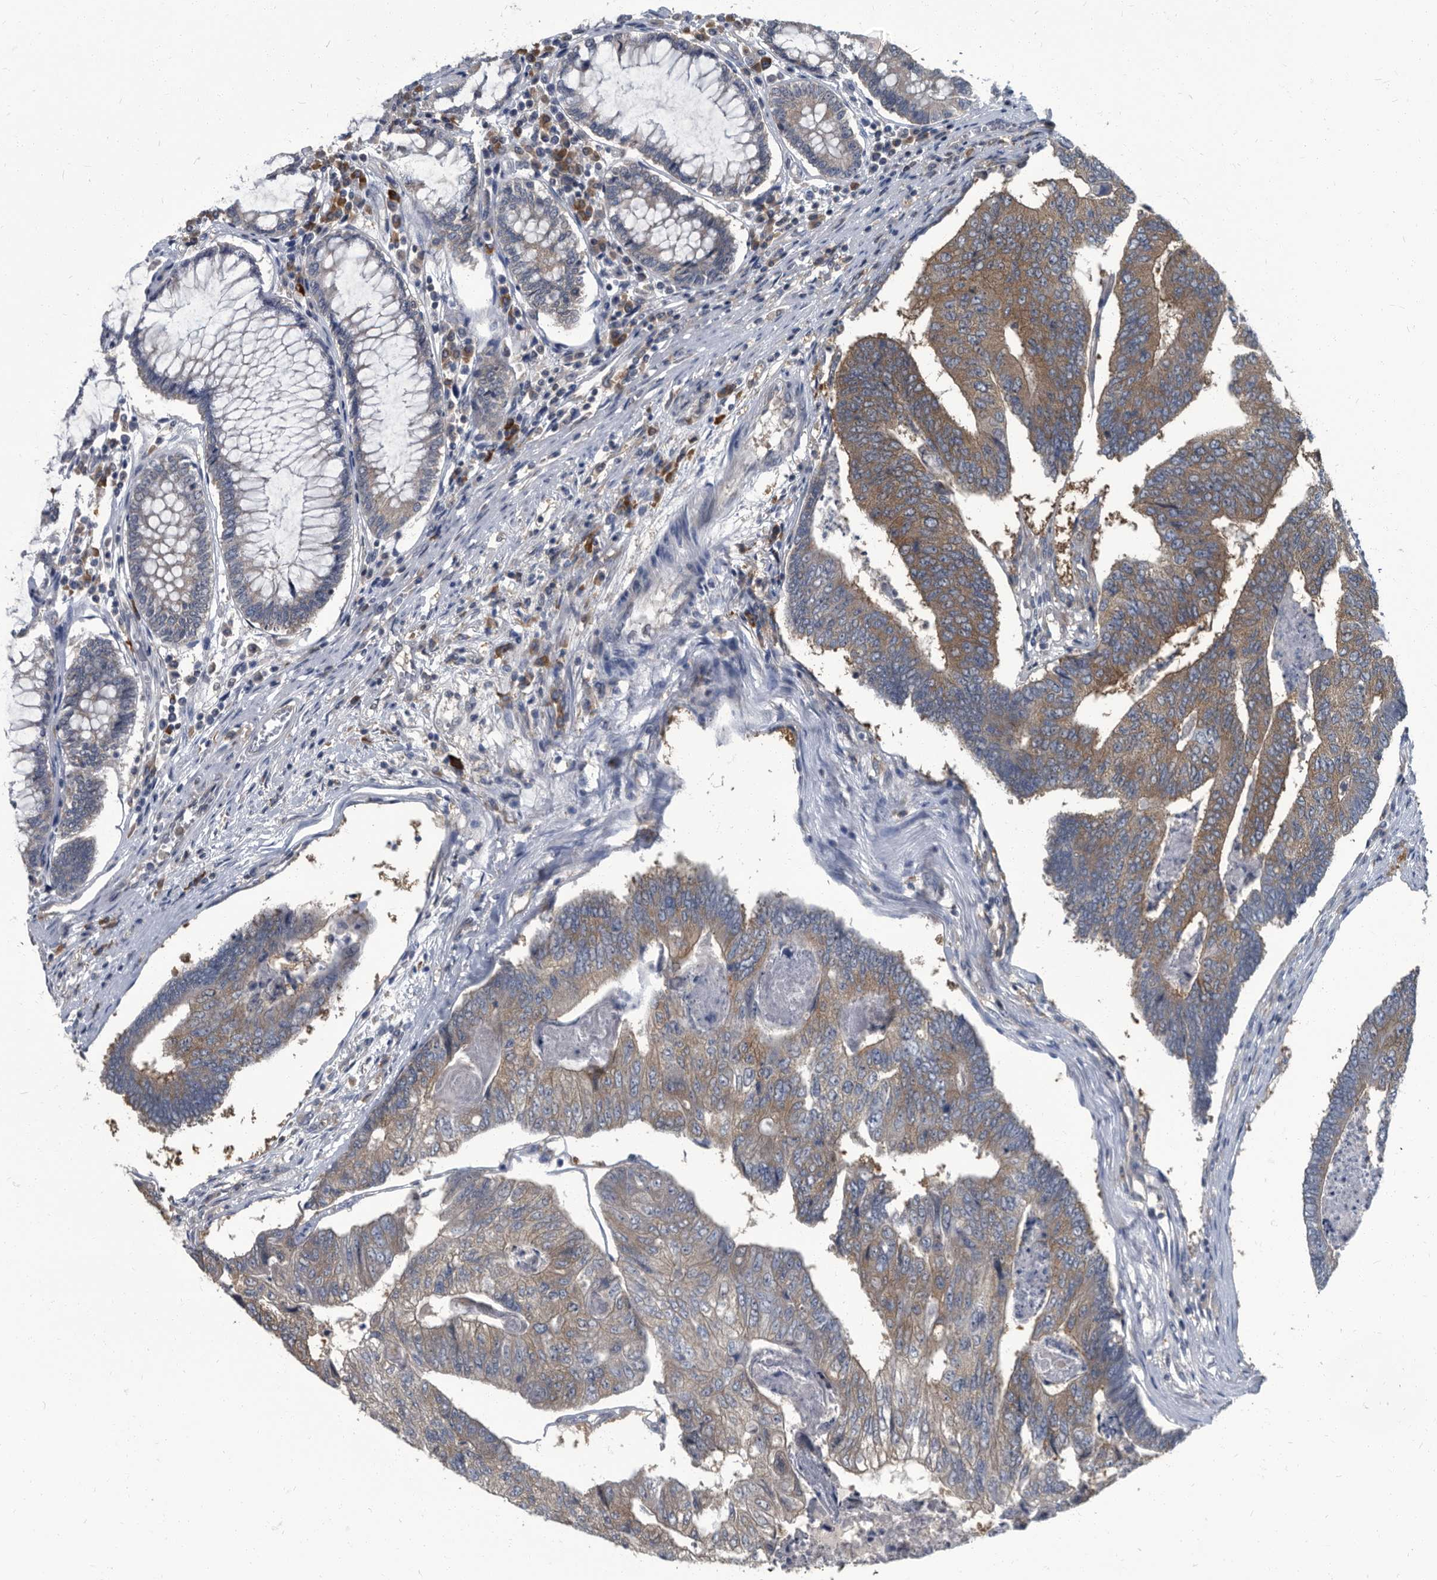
{"staining": {"intensity": "moderate", "quantity": ">75%", "location": "cytoplasmic/membranous"}, "tissue": "colorectal cancer", "cell_type": "Tumor cells", "image_type": "cancer", "snomed": [{"axis": "morphology", "description": "Adenocarcinoma, NOS"}, {"axis": "topography", "description": "Colon"}], "caption": "Colorectal cancer was stained to show a protein in brown. There is medium levels of moderate cytoplasmic/membranous positivity in about >75% of tumor cells. Immunohistochemistry (ihc) stains the protein of interest in brown and the nuclei are stained blue.", "gene": "CDV3", "patient": {"sex": "female", "age": 67}}